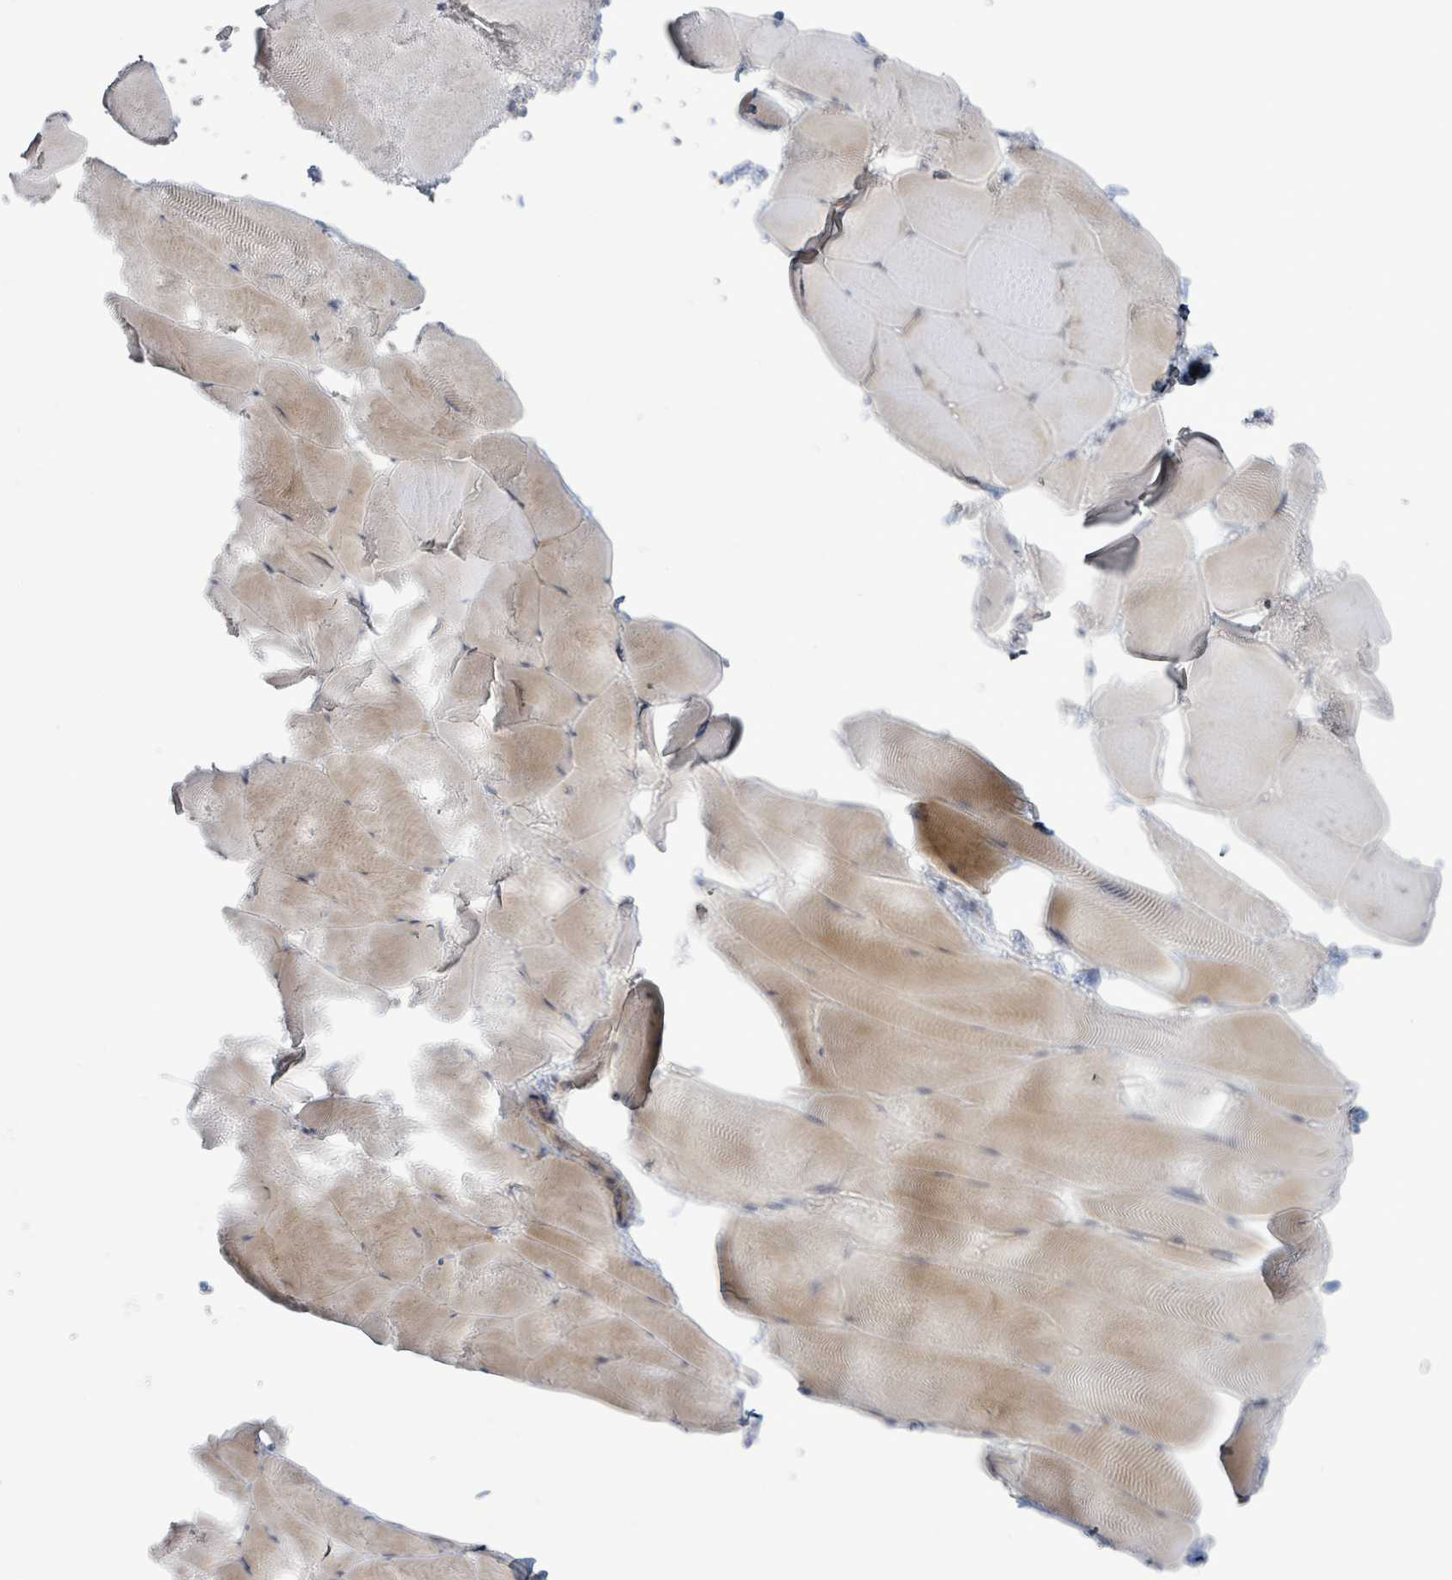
{"staining": {"intensity": "weak", "quantity": "25%-75%", "location": "cytoplasmic/membranous"}, "tissue": "skeletal muscle", "cell_type": "Myocytes", "image_type": "normal", "snomed": [{"axis": "morphology", "description": "Normal tissue, NOS"}, {"axis": "topography", "description": "Skeletal muscle"}], "caption": "A histopathology image of human skeletal muscle stained for a protein demonstrates weak cytoplasmic/membranous brown staining in myocytes.", "gene": "LILRA4", "patient": {"sex": "female", "age": 64}}